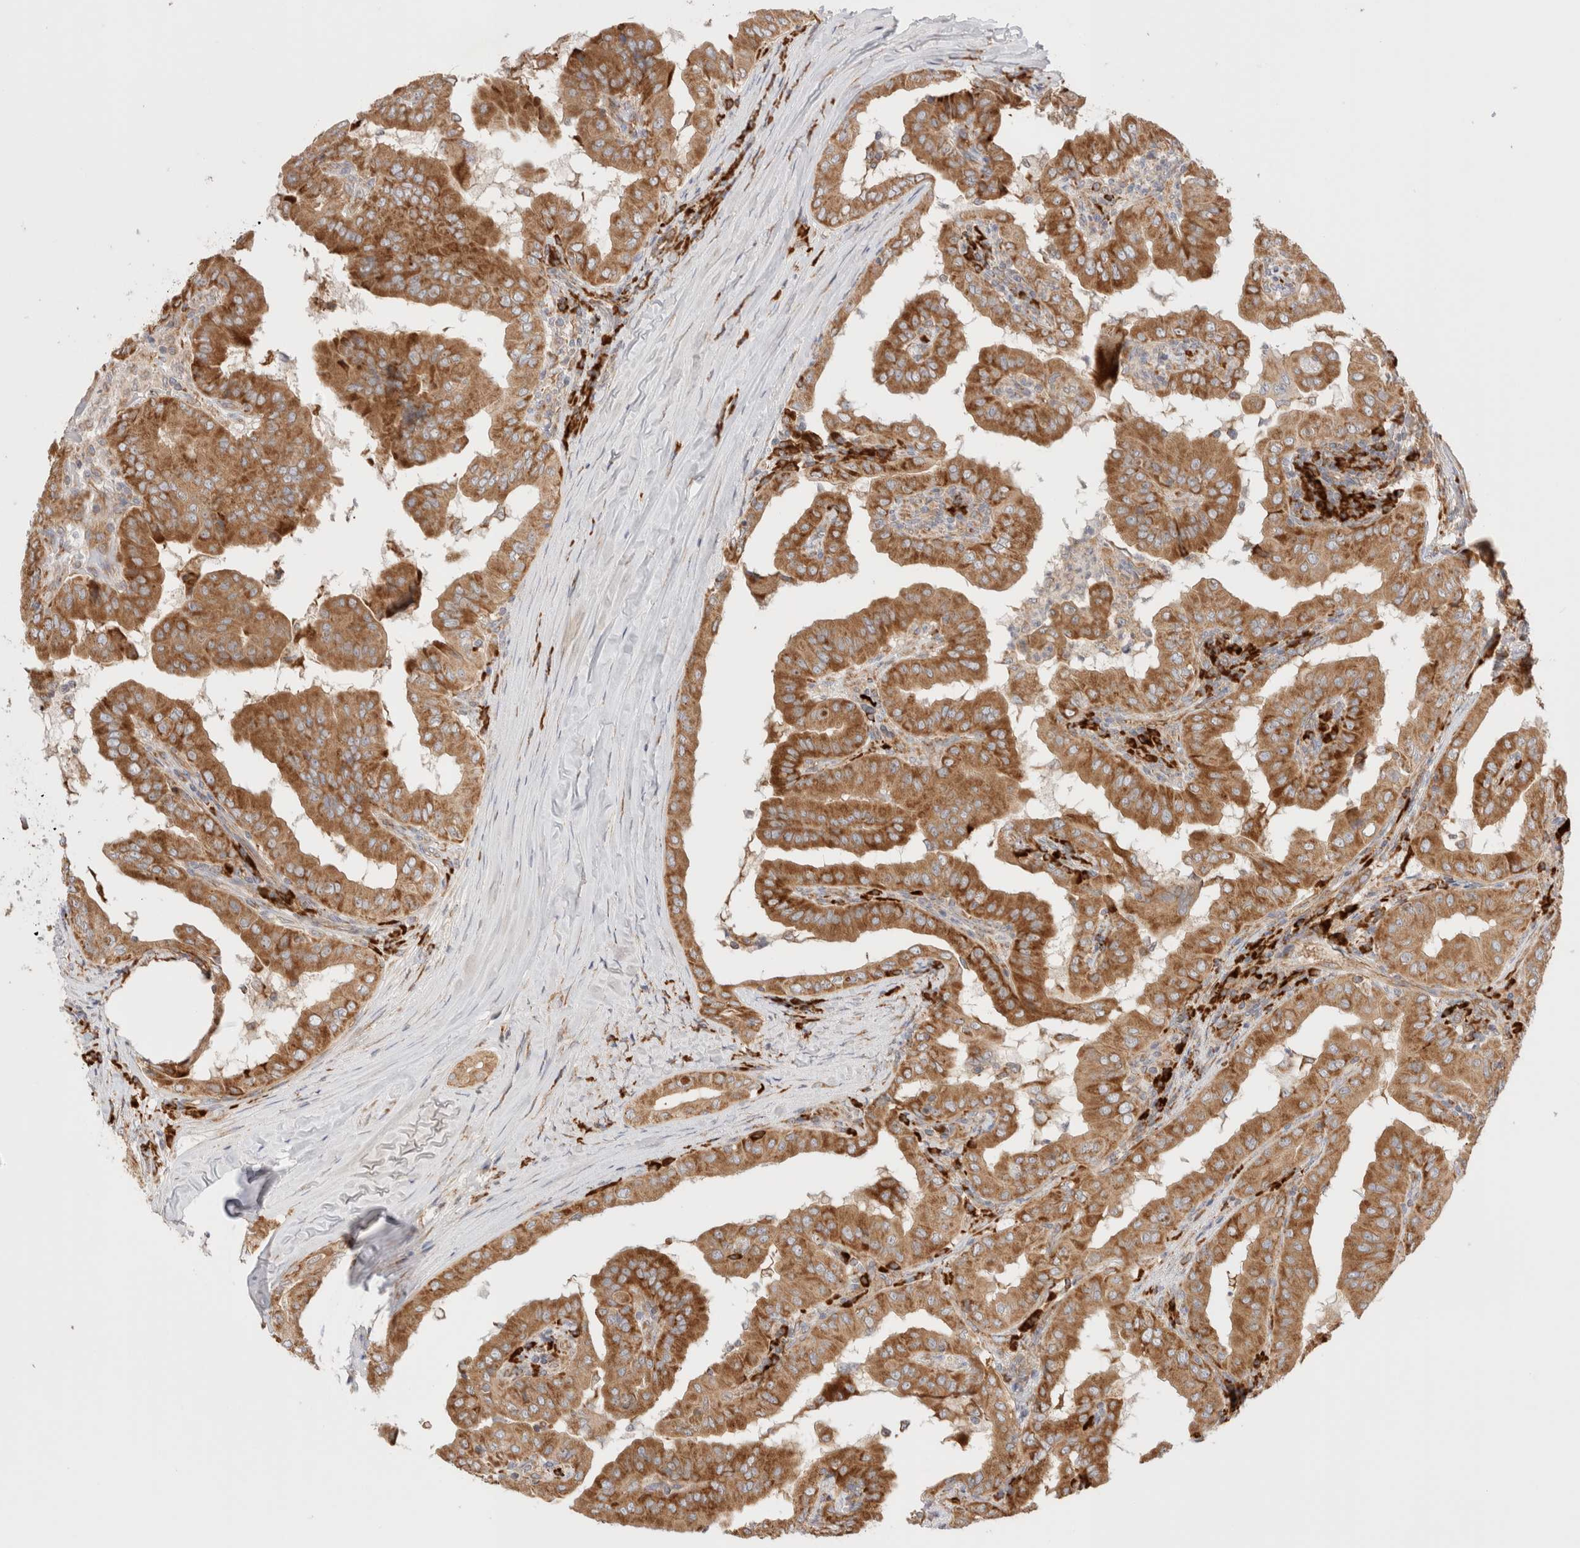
{"staining": {"intensity": "moderate", "quantity": ">75%", "location": "cytoplasmic/membranous"}, "tissue": "thyroid cancer", "cell_type": "Tumor cells", "image_type": "cancer", "snomed": [{"axis": "morphology", "description": "Papillary adenocarcinoma, NOS"}, {"axis": "topography", "description": "Thyroid gland"}], "caption": "There is medium levels of moderate cytoplasmic/membranous expression in tumor cells of thyroid cancer (papillary adenocarcinoma), as demonstrated by immunohistochemical staining (brown color).", "gene": "UTS2B", "patient": {"sex": "male", "age": 33}}